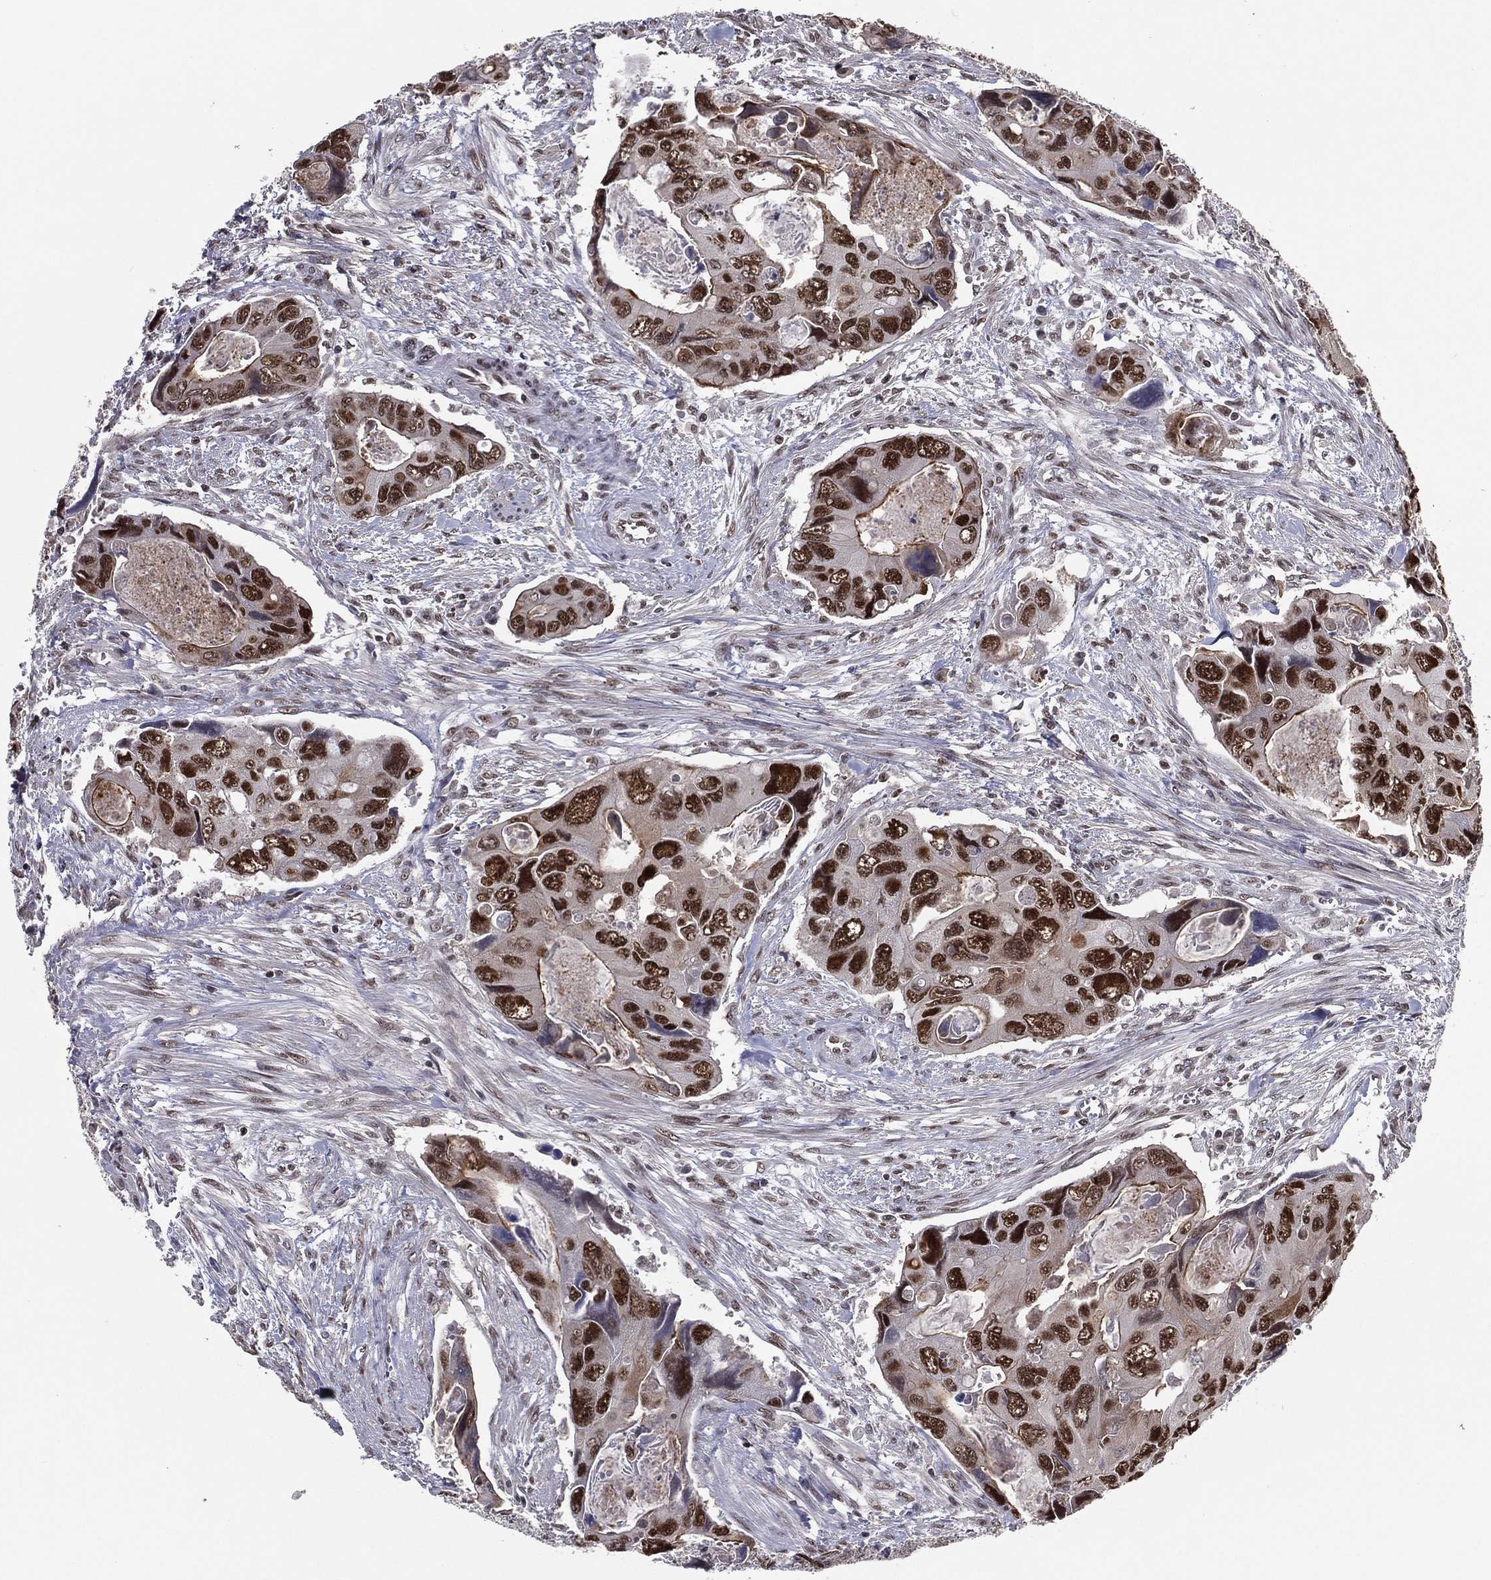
{"staining": {"intensity": "strong", "quantity": "25%-75%", "location": "nuclear"}, "tissue": "colorectal cancer", "cell_type": "Tumor cells", "image_type": "cancer", "snomed": [{"axis": "morphology", "description": "Adenocarcinoma, NOS"}, {"axis": "topography", "description": "Rectum"}], "caption": "The image shows staining of colorectal adenocarcinoma, revealing strong nuclear protein expression (brown color) within tumor cells.", "gene": "GPALPP1", "patient": {"sex": "male", "age": 62}}